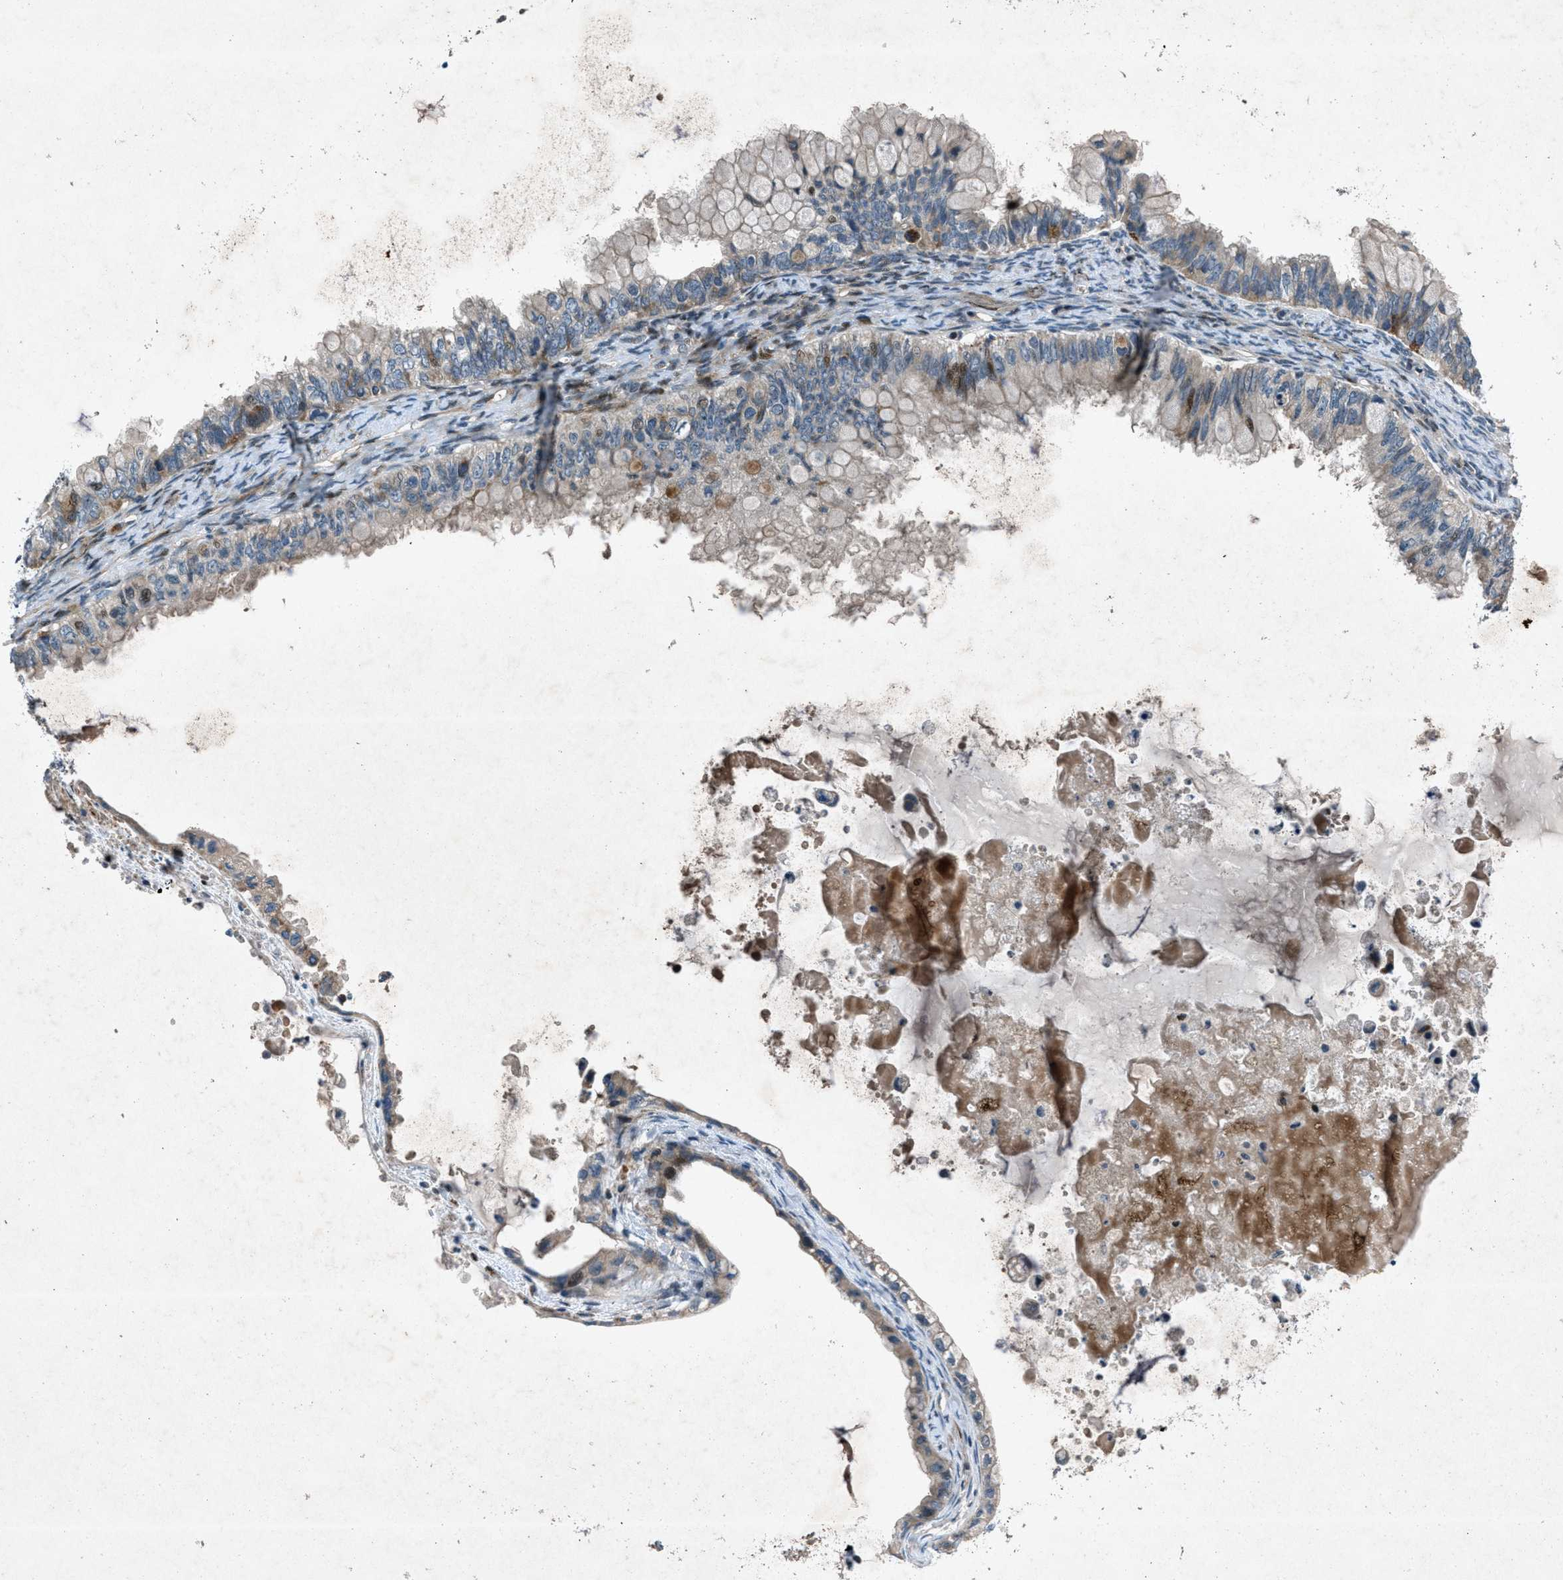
{"staining": {"intensity": "moderate", "quantity": "<25%", "location": "cytoplasmic/membranous"}, "tissue": "ovarian cancer", "cell_type": "Tumor cells", "image_type": "cancer", "snomed": [{"axis": "morphology", "description": "Cystadenocarcinoma, mucinous, NOS"}, {"axis": "topography", "description": "Ovary"}], "caption": "The image displays immunohistochemical staining of ovarian cancer (mucinous cystadenocarcinoma). There is moderate cytoplasmic/membranous expression is appreciated in about <25% of tumor cells. The protein is shown in brown color, while the nuclei are stained blue.", "gene": "CLEC2D", "patient": {"sex": "female", "age": 80}}